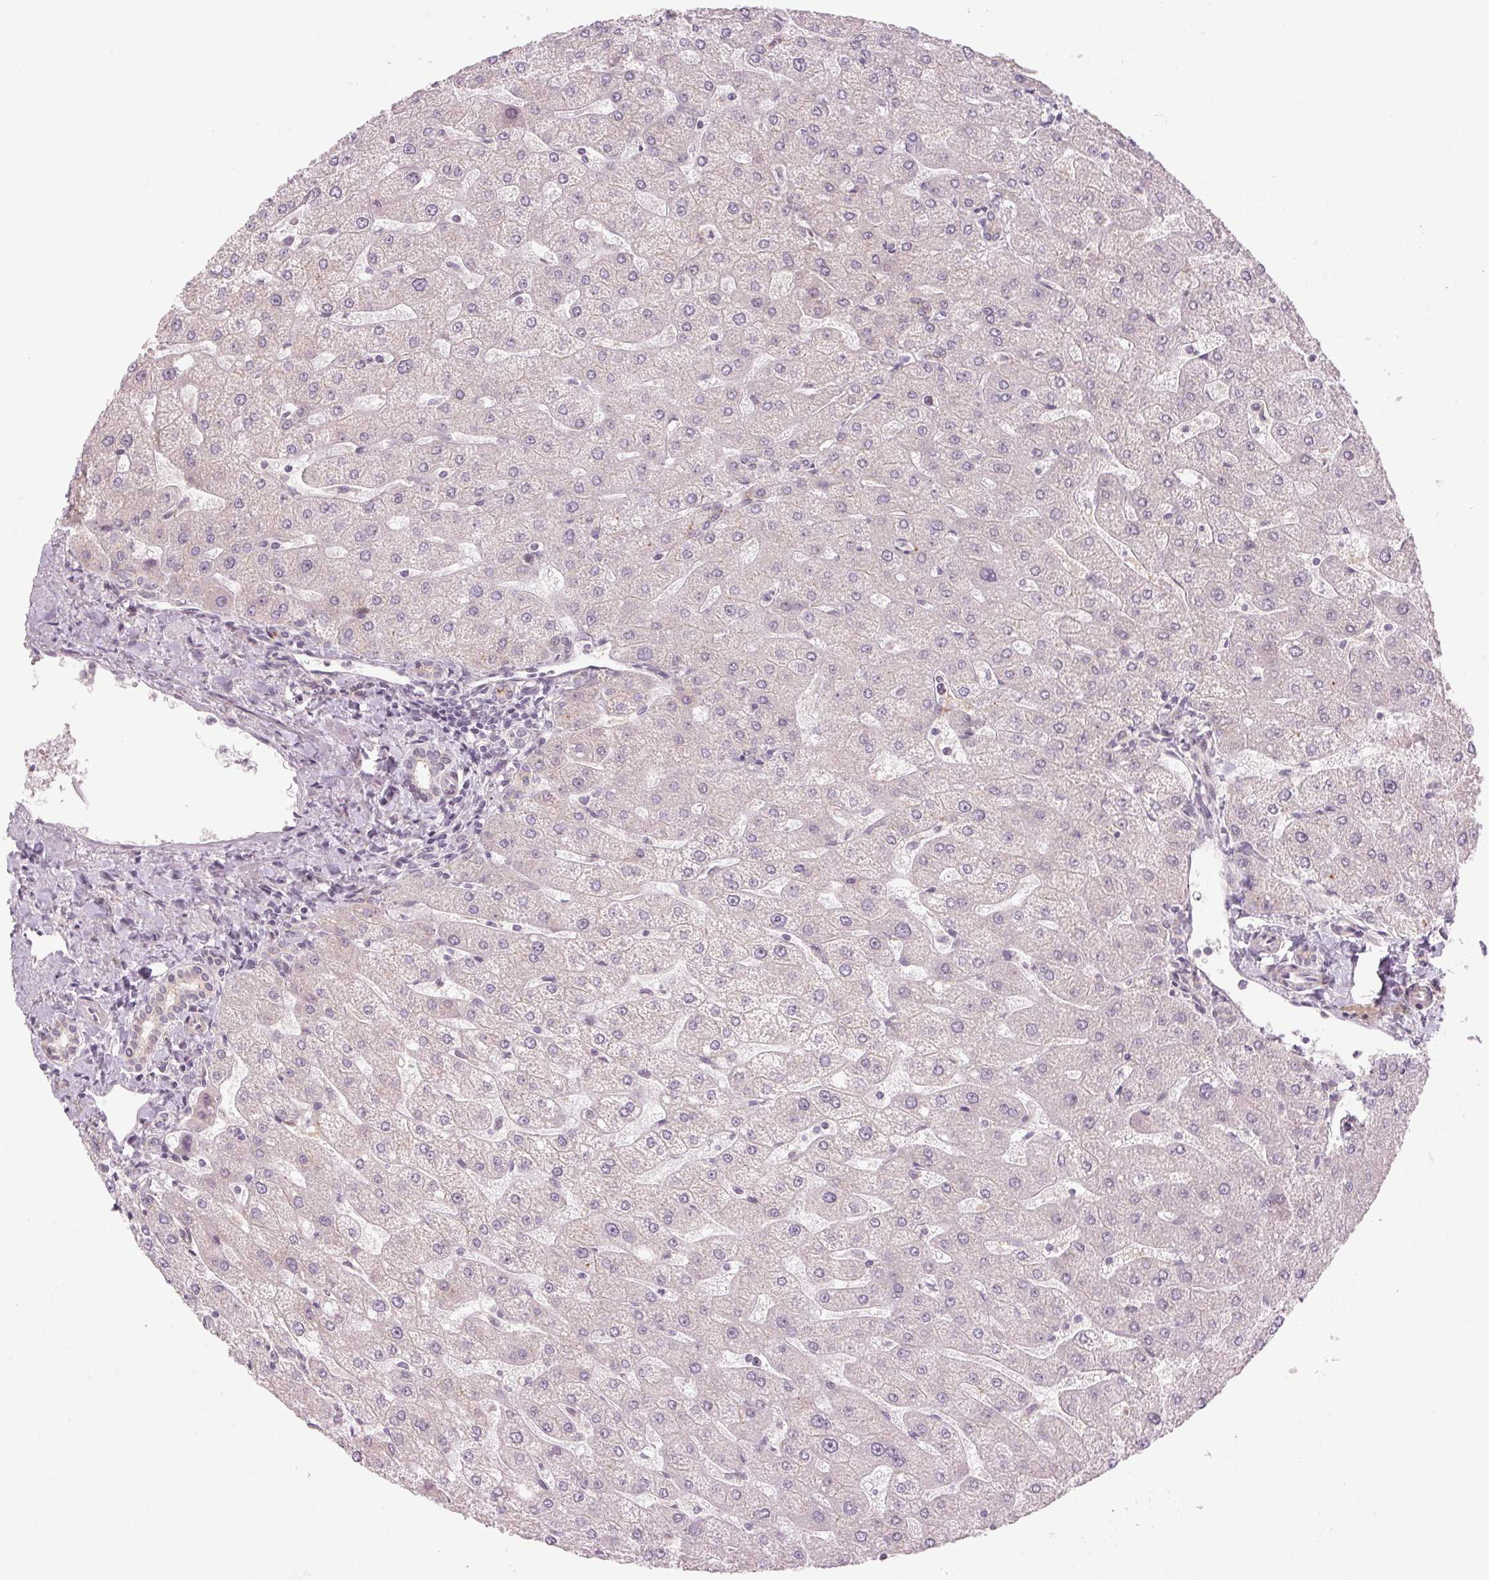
{"staining": {"intensity": "negative", "quantity": "none", "location": "none"}, "tissue": "liver", "cell_type": "Cholangiocytes", "image_type": "normal", "snomed": [{"axis": "morphology", "description": "Normal tissue, NOS"}, {"axis": "topography", "description": "Liver"}], "caption": "Micrograph shows no significant protein expression in cholangiocytes of normal liver.", "gene": "TMED6", "patient": {"sex": "male", "age": 67}}